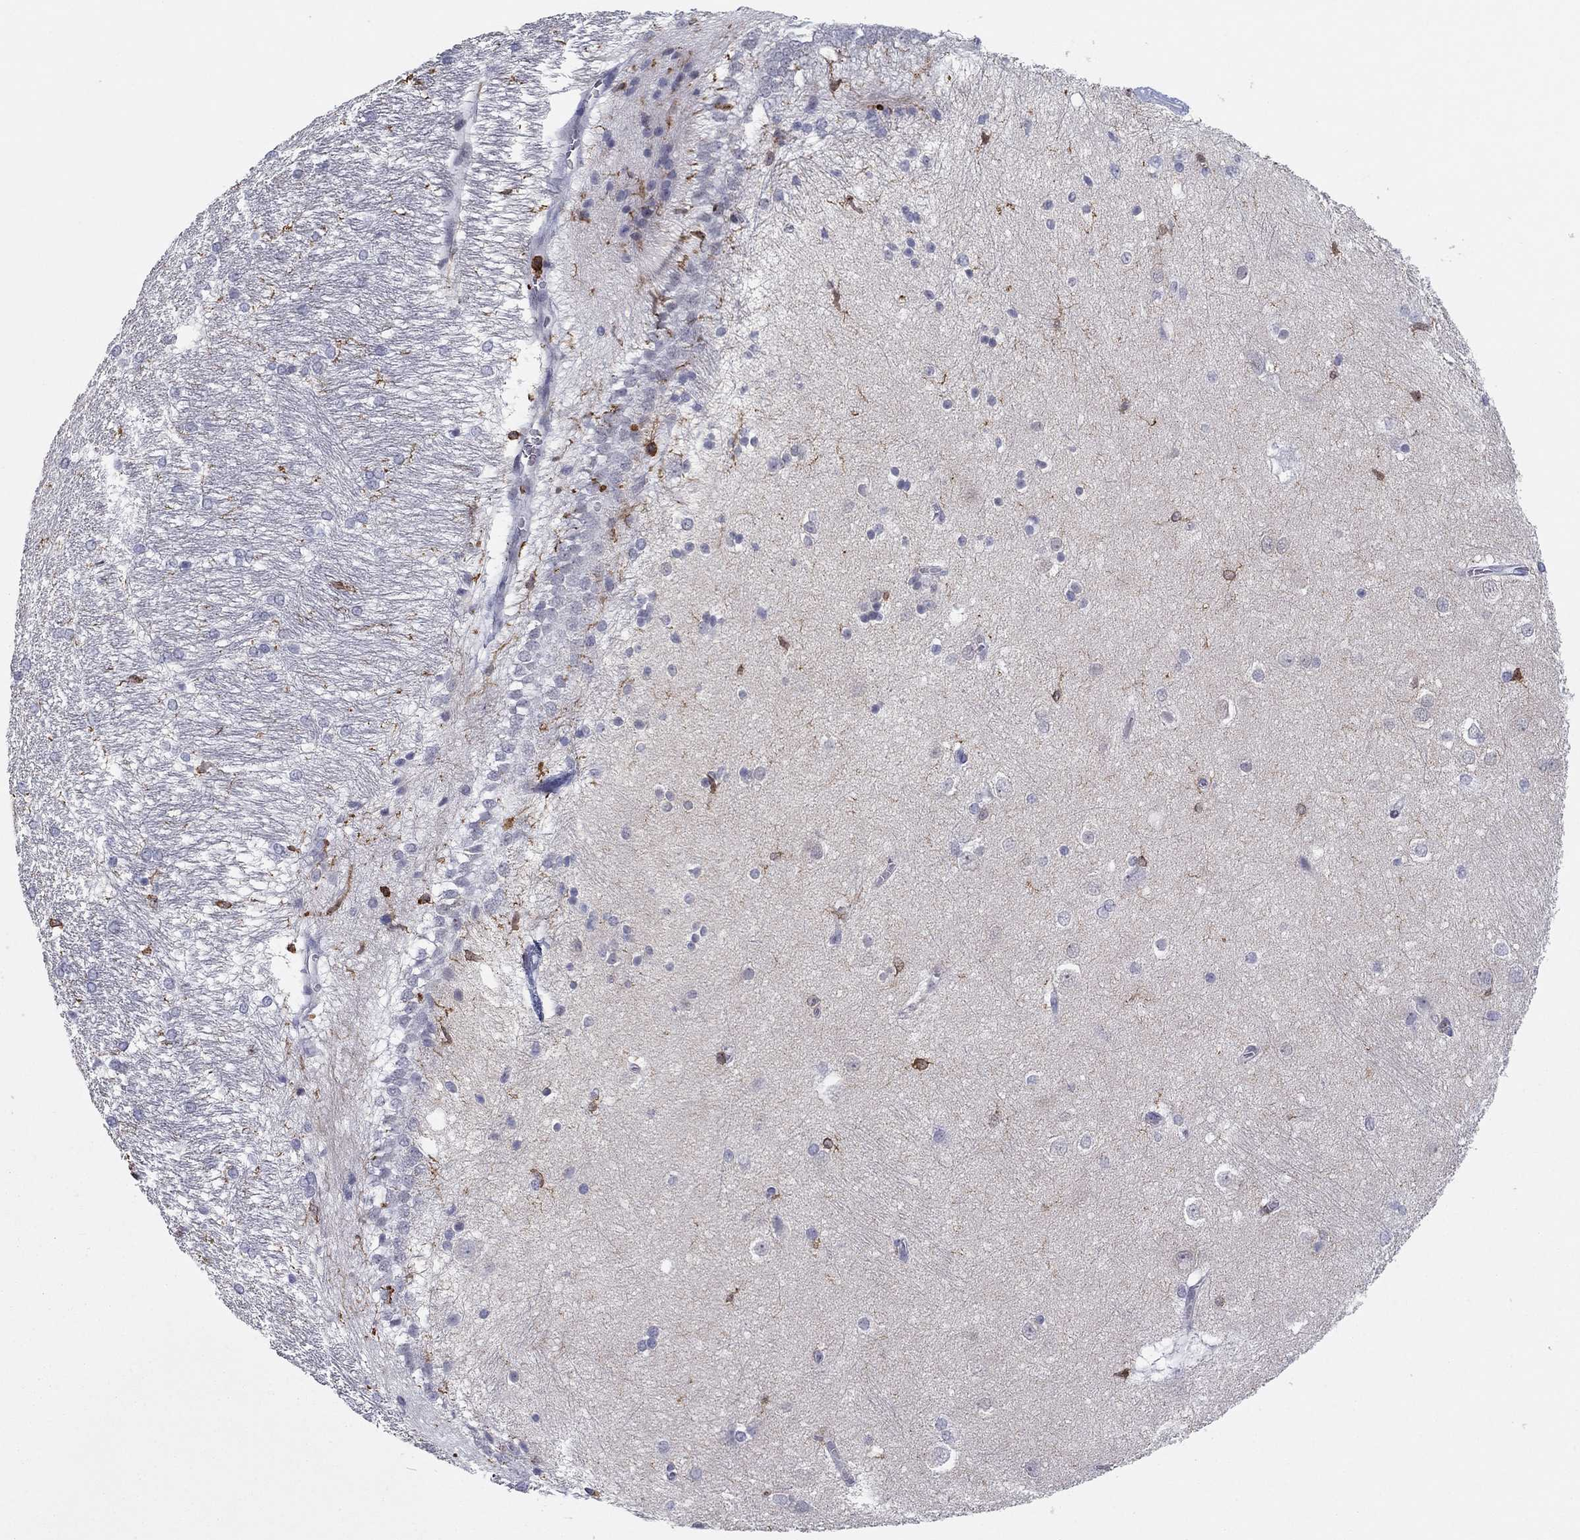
{"staining": {"intensity": "strong", "quantity": "<25%", "location": "cytoplasmic/membranous"}, "tissue": "hippocampus", "cell_type": "Glial cells", "image_type": "normal", "snomed": [{"axis": "morphology", "description": "Normal tissue, NOS"}, {"axis": "topography", "description": "Cerebral cortex"}, {"axis": "topography", "description": "Hippocampus"}], "caption": "Normal hippocampus displays strong cytoplasmic/membranous expression in approximately <25% of glial cells, visualized by immunohistochemistry. The protein of interest is shown in brown color, while the nuclei are stained blue.", "gene": "ARHGAP27", "patient": {"sex": "female", "age": 19}}